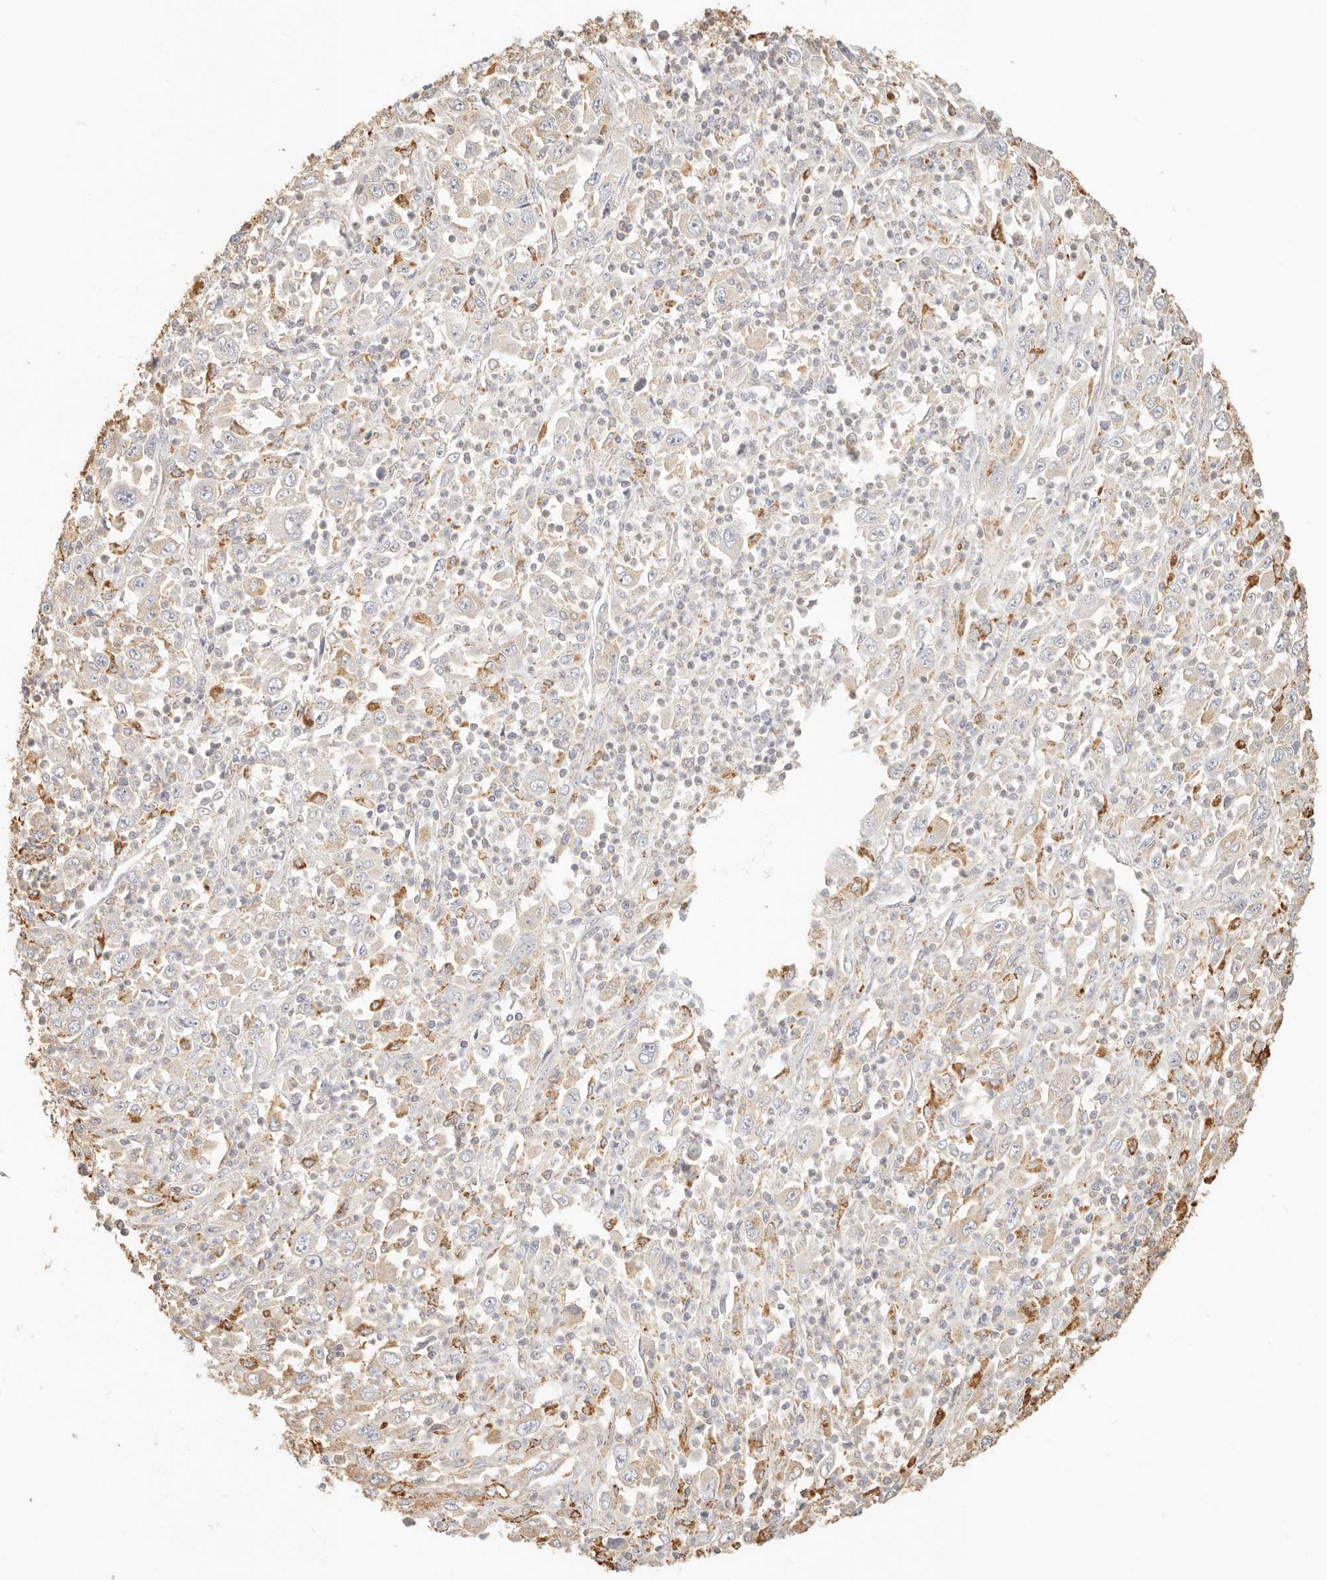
{"staining": {"intensity": "negative", "quantity": "none", "location": "none"}, "tissue": "melanoma", "cell_type": "Tumor cells", "image_type": "cancer", "snomed": [{"axis": "morphology", "description": "Malignant melanoma, Metastatic site"}, {"axis": "topography", "description": "Skin"}], "caption": "The micrograph reveals no significant positivity in tumor cells of melanoma.", "gene": "CNMD", "patient": {"sex": "female", "age": 56}}